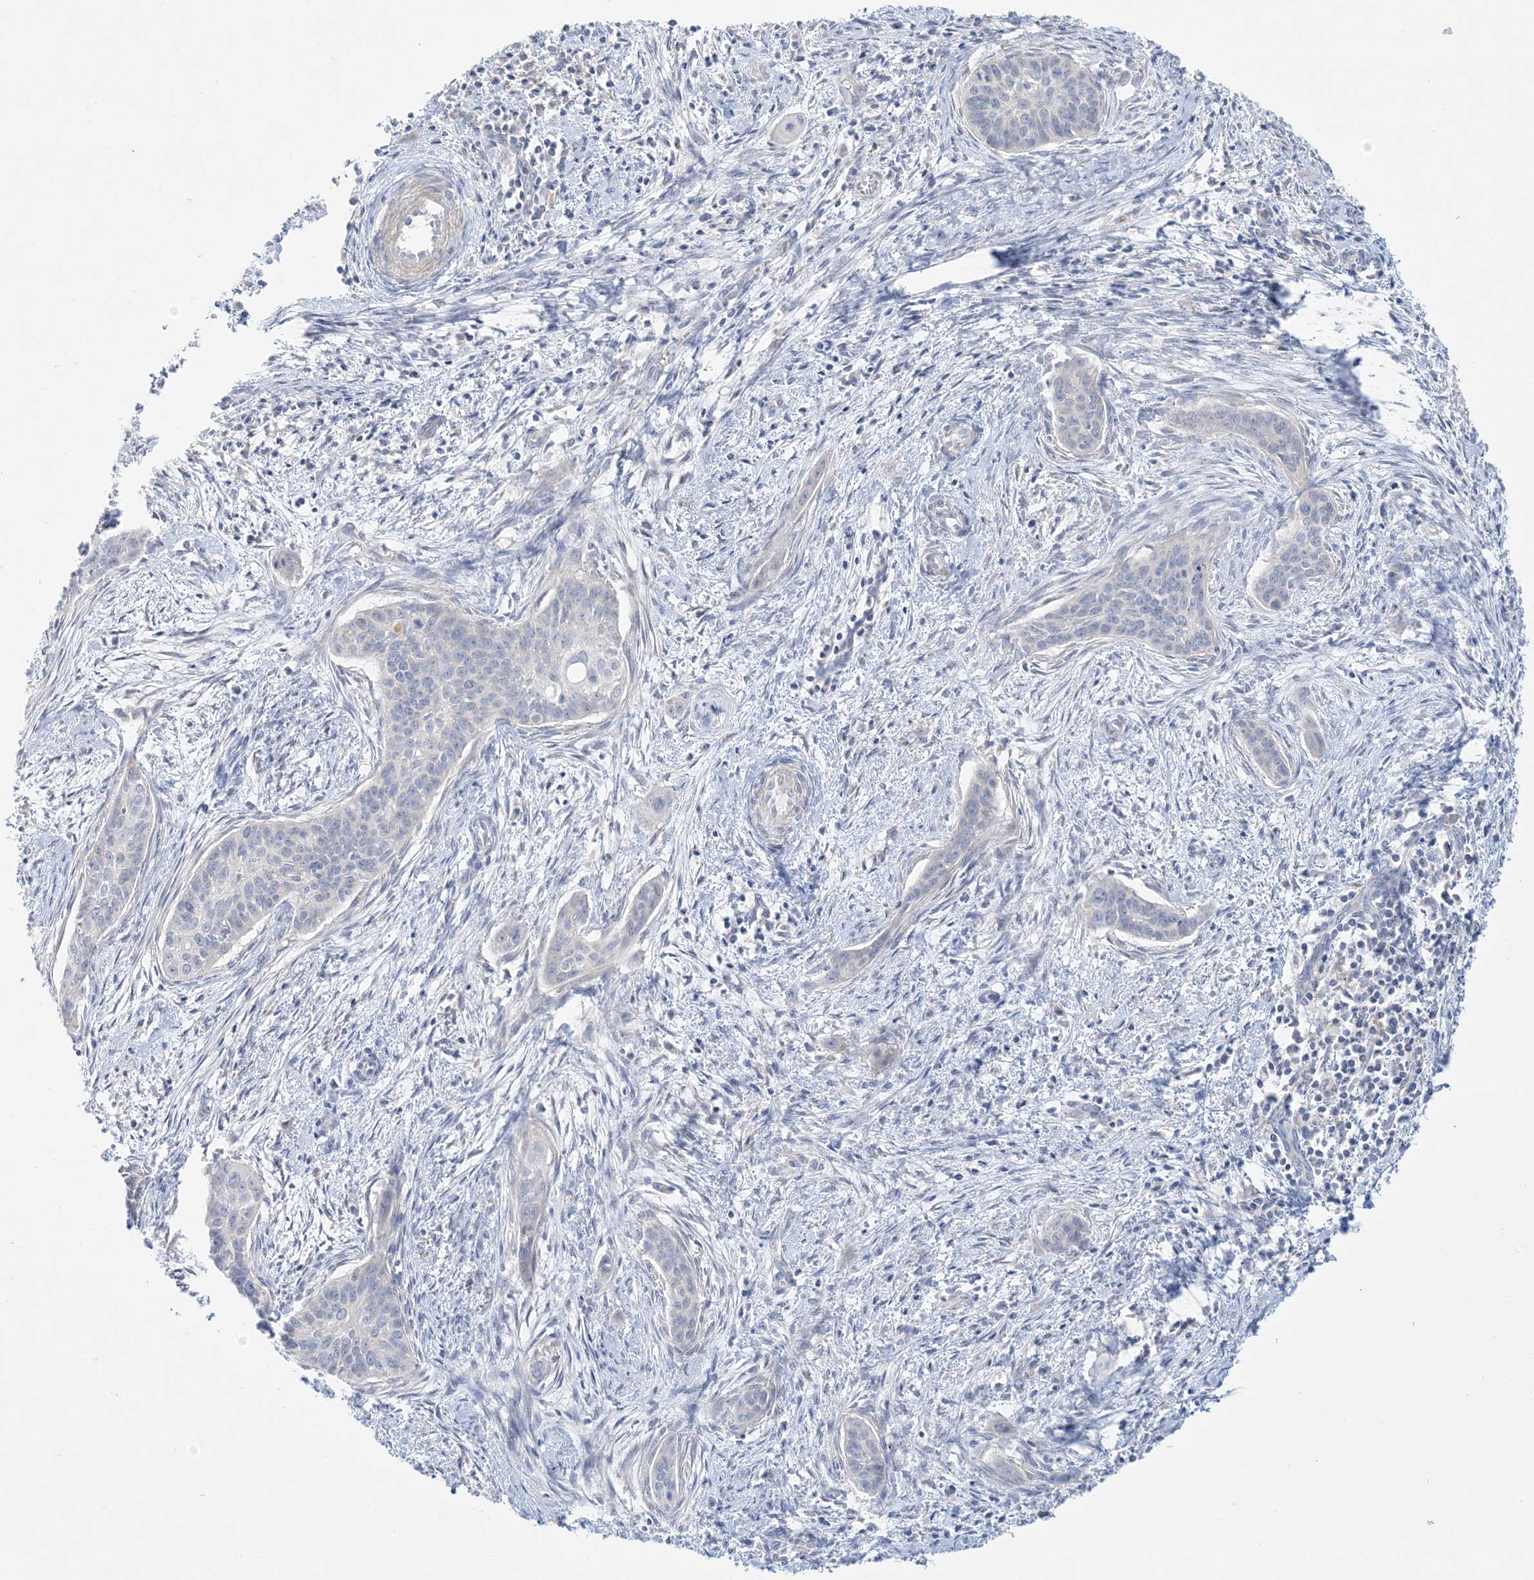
{"staining": {"intensity": "negative", "quantity": "none", "location": "none"}, "tissue": "cervical cancer", "cell_type": "Tumor cells", "image_type": "cancer", "snomed": [{"axis": "morphology", "description": "Squamous cell carcinoma, NOS"}, {"axis": "topography", "description": "Cervix"}], "caption": "There is no significant positivity in tumor cells of cervical squamous cell carcinoma. The staining is performed using DAB brown chromogen with nuclei counter-stained in using hematoxylin.", "gene": "FAM184A", "patient": {"sex": "female", "age": 33}}